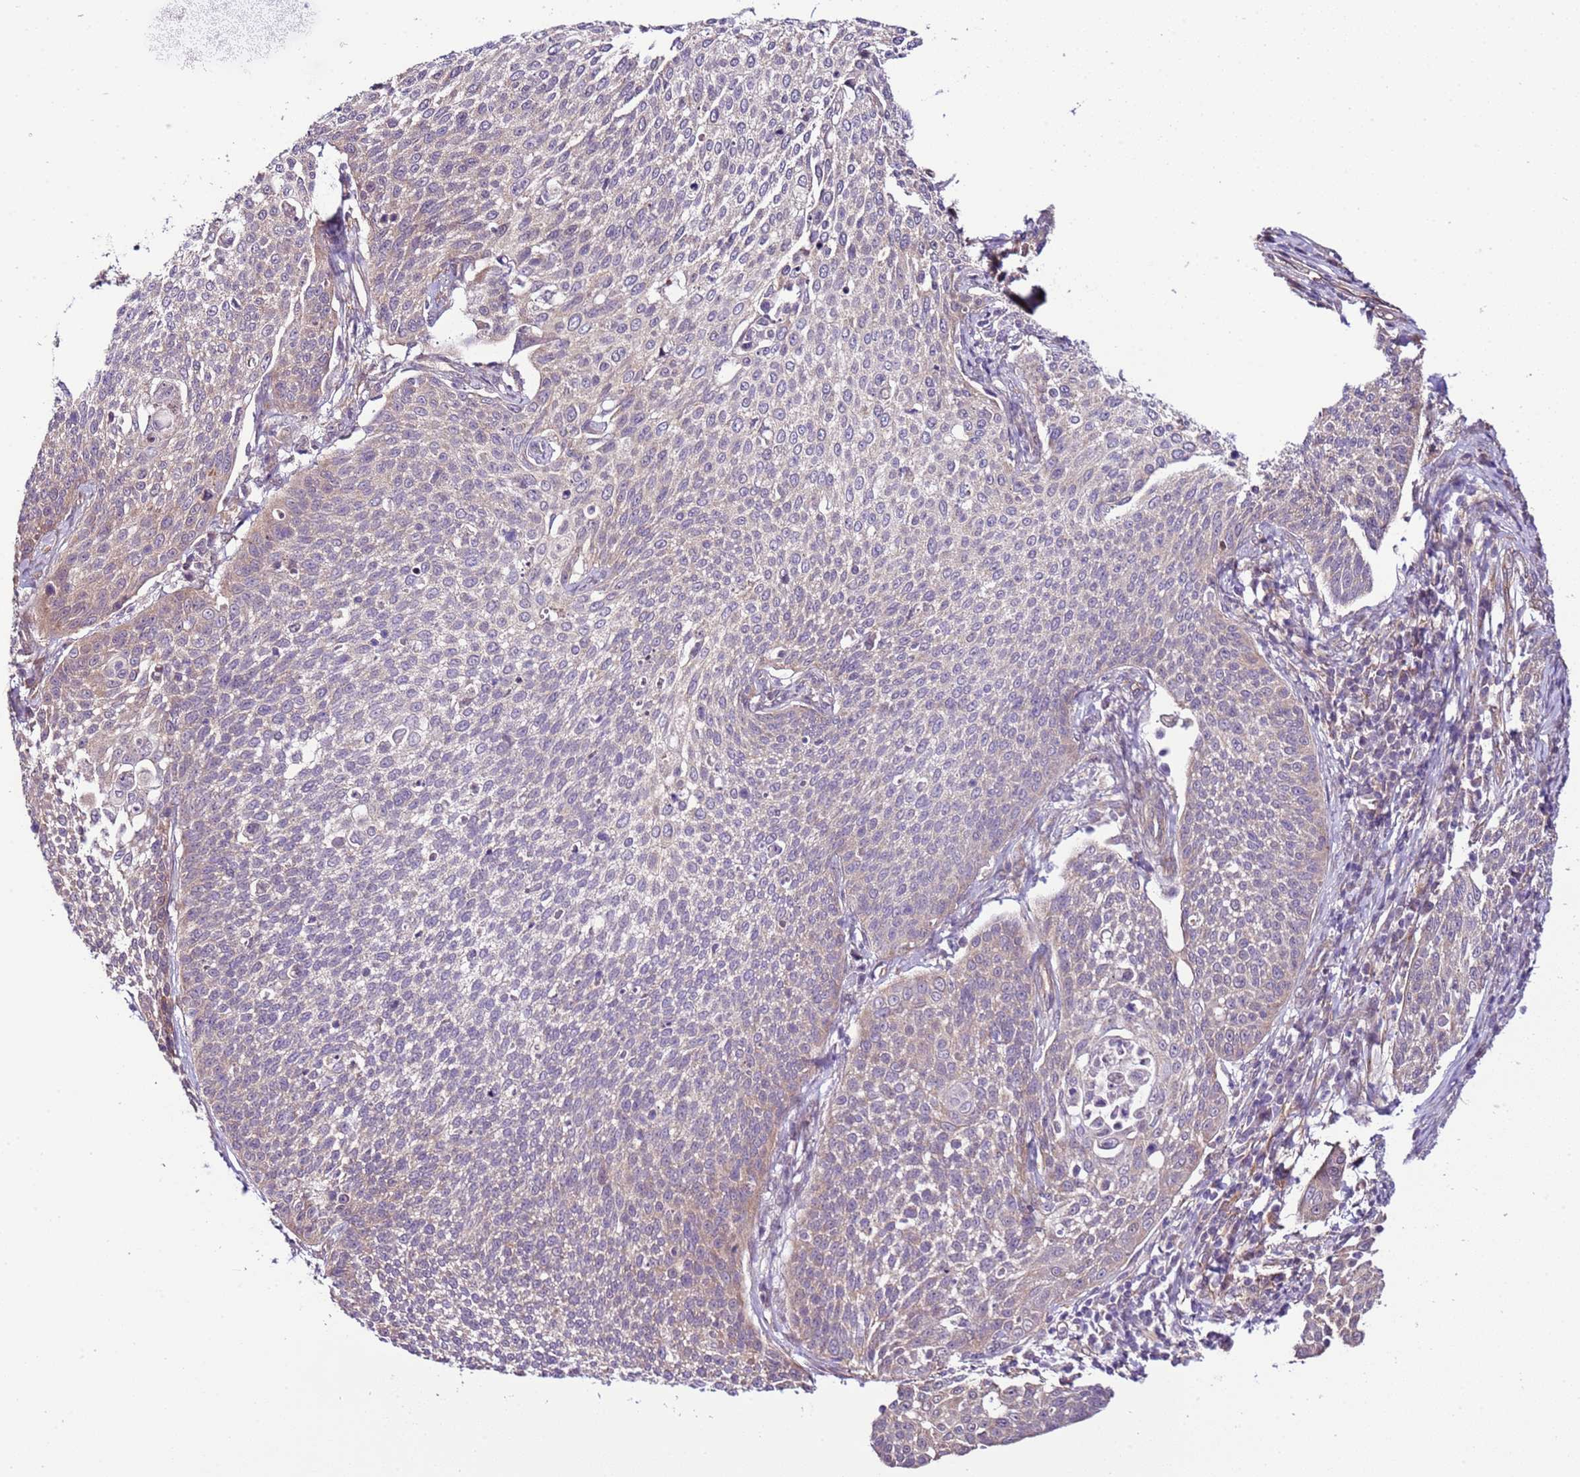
{"staining": {"intensity": "weak", "quantity": "<25%", "location": "cytoplasmic/membranous"}, "tissue": "cervical cancer", "cell_type": "Tumor cells", "image_type": "cancer", "snomed": [{"axis": "morphology", "description": "Squamous cell carcinoma, NOS"}, {"axis": "topography", "description": "Cervix"}], "caption": "An immunohistochemistry (IHC) image of squamous cell carcinoma (cervical) is shown. There is no staining in tumor cells of squamous cell carcinoma (cervical). Nuclei are stained in blue.", "gene": "SCARA3", "patient": {"sex": "female", "age": 34}}